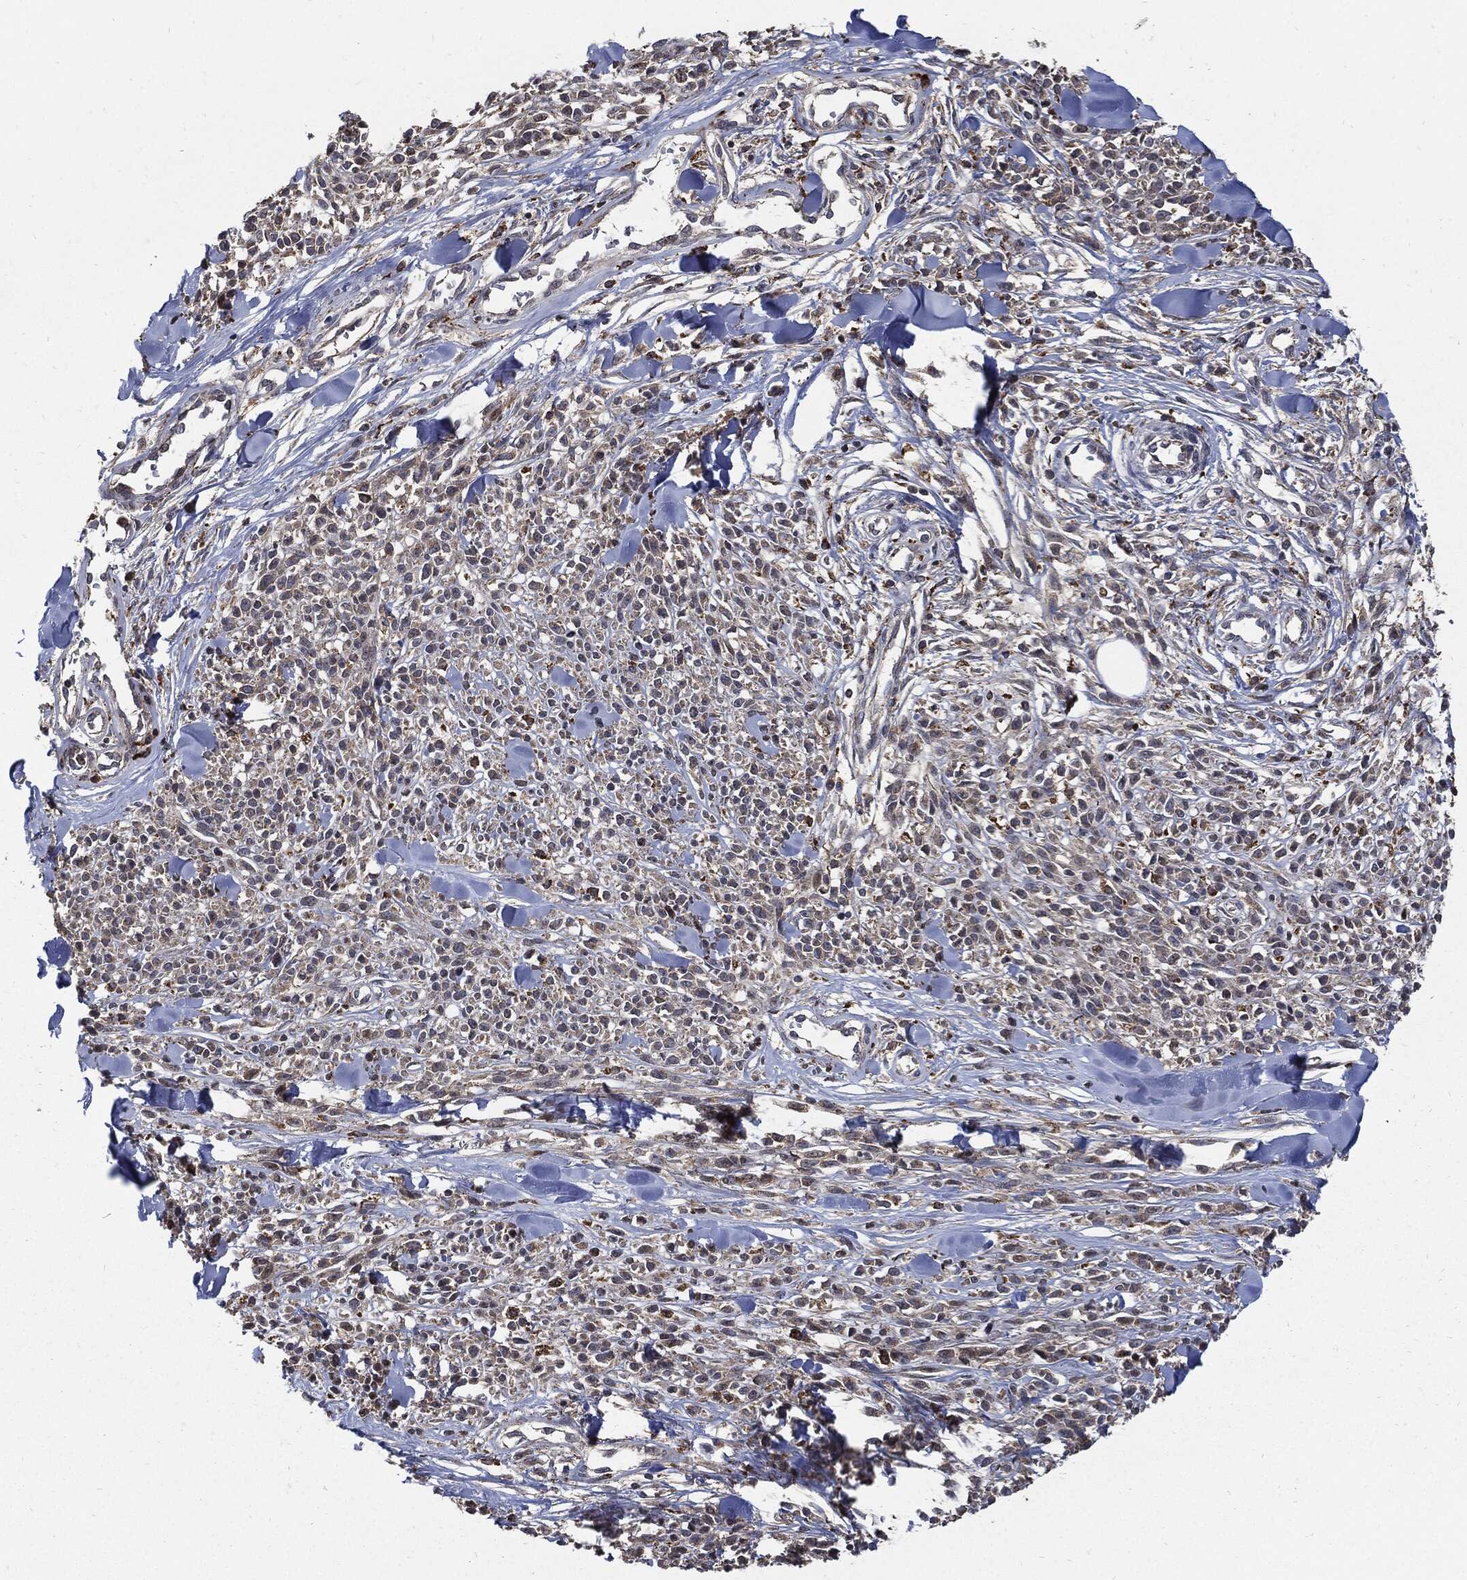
{"staining": {"intensity": "negative", "quantity": "none", "location": "none"}, "tissue": "melanoma", "cell_type": "Tumor cells", "image_type": "cancer", "snomed": [{"axis": "morphology", "description": "Malignant melanoma, NOS"}, {"axis": "topography", "description": "Skin"}, {"axis": "topography", "description": "Skin of trunk"}], "caption": "The photomicrograph reveals no significant positivity in tumor cells of melanoma.", "gene": "SLC31A2", "patient": {"sex": "male", "age": 74}}